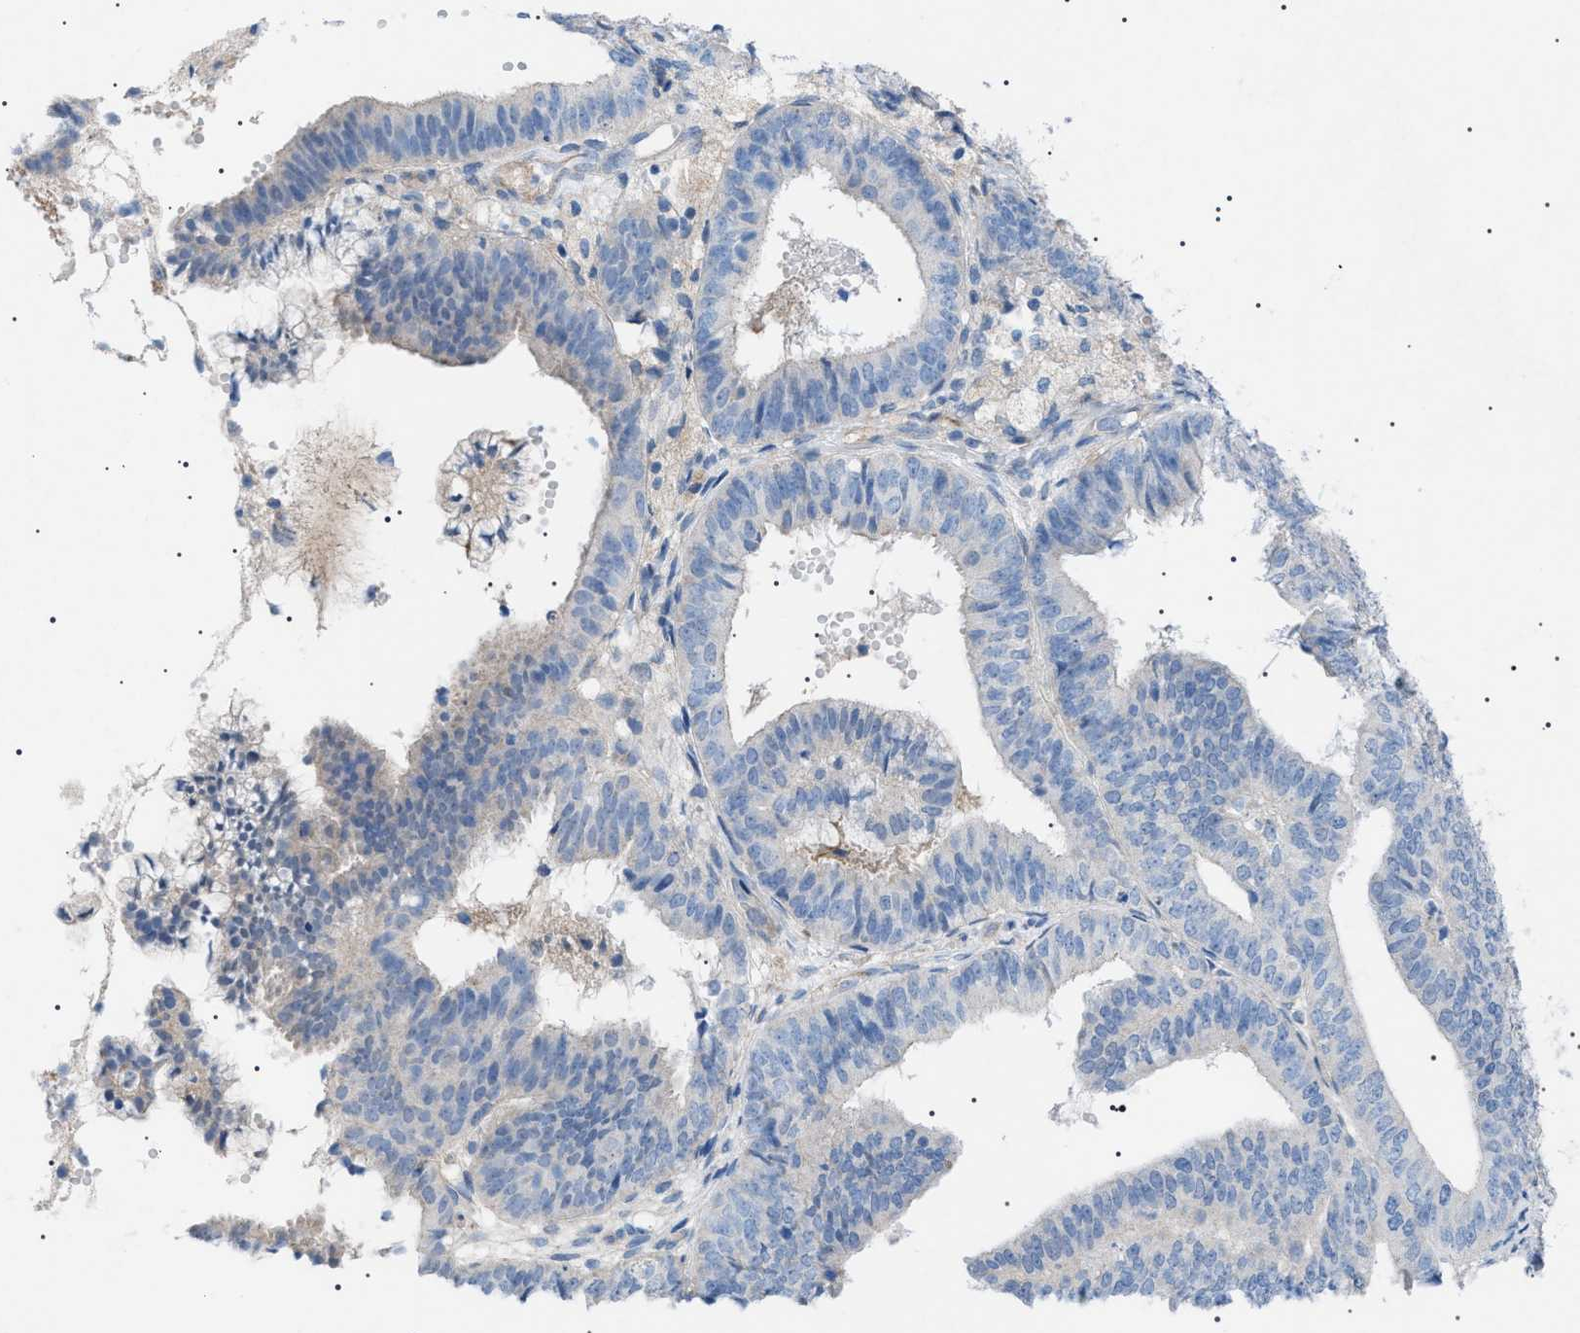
{"staining": {"intensity": "negative", "quantity": "none", "location": "none"}, "tissue": "endometrial cancer", "cell_type": "Tumor cells", "image_type": "cancer", "snomed": [{"axis": "morphology", "description": "Adenocarcinoma, NOS"}, {"axis": "topography", "description": "Endometrium"}], "caption": "High magnification brightfield microscopy of adenocarcinoma (endometrial) stained with DAB (brown) and counterstained with hematoxylin (blue): tumor cells show no significant expression.", "gene": "ADAMTS1", "patient": {"sex": "female", "age": 63}}